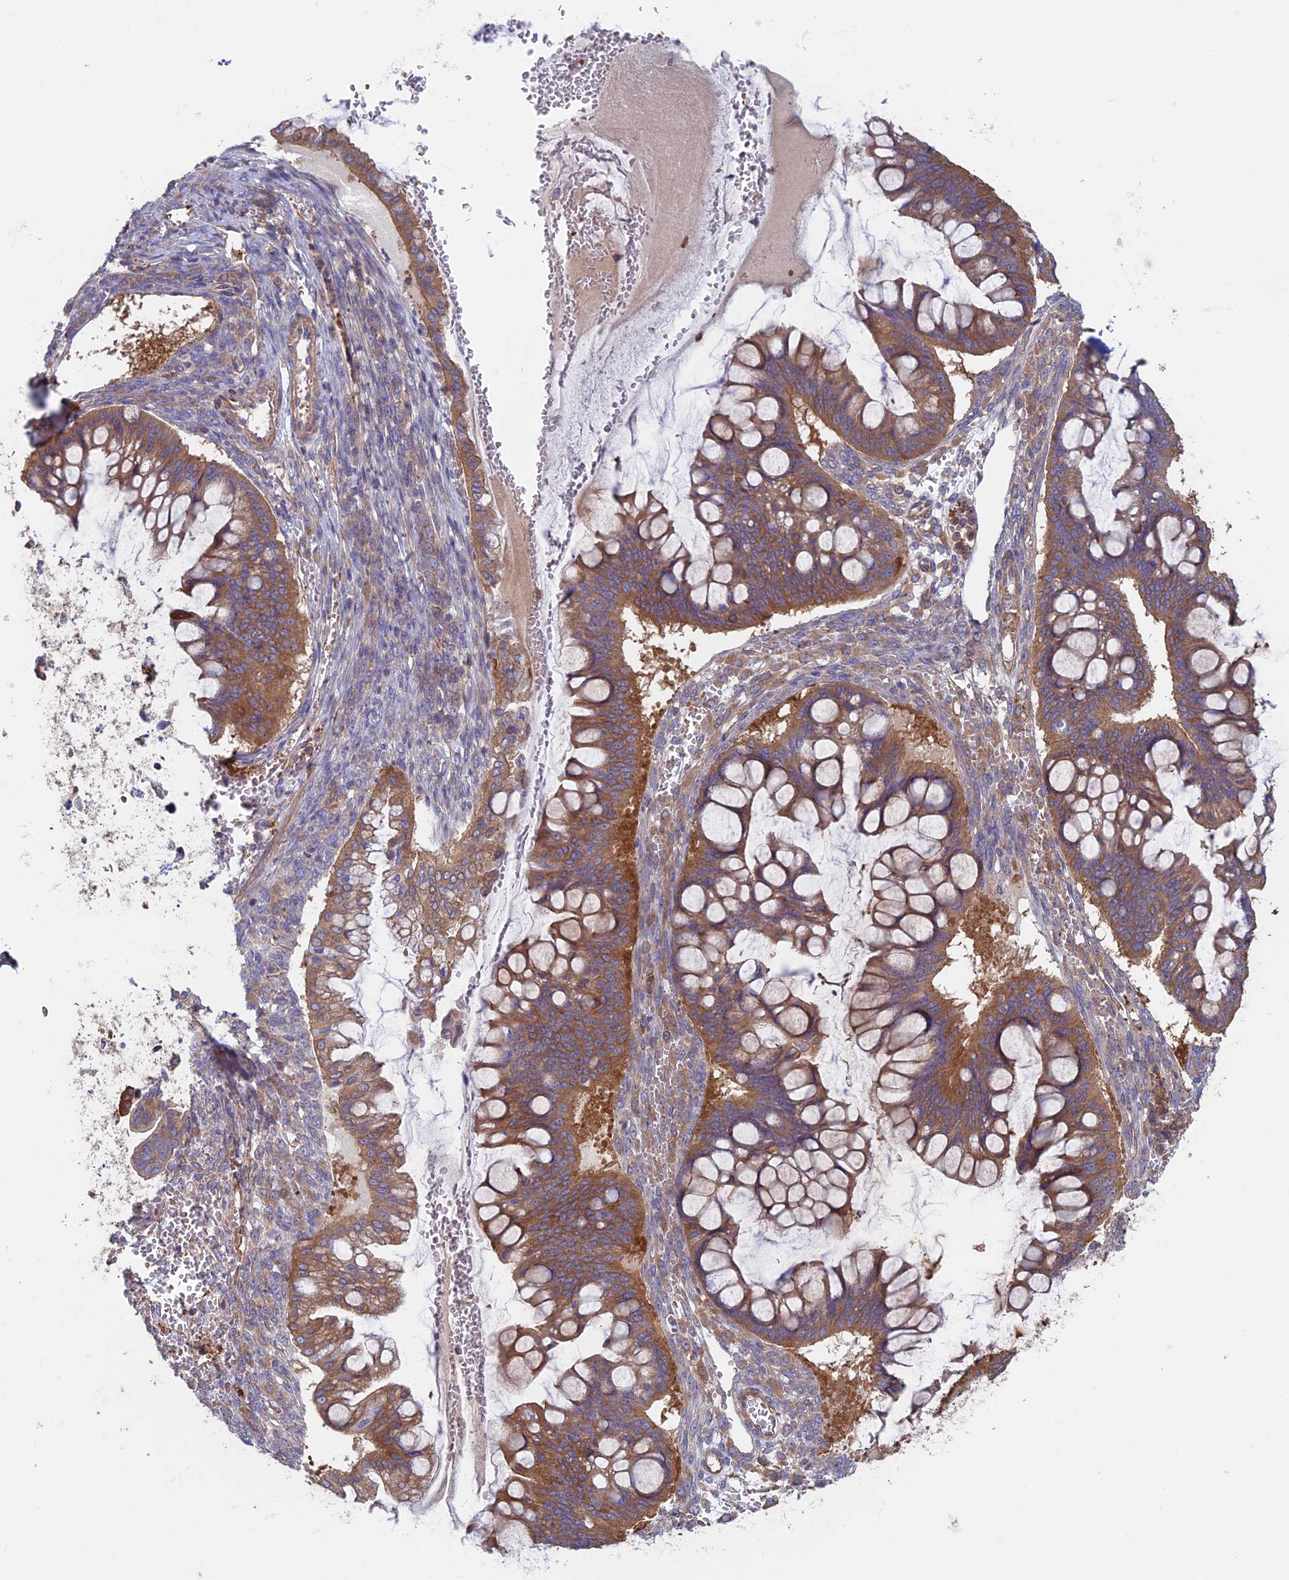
{"staining": {"intensity": "moderate", "quantity": ">75%", "location": "cytoplasmic/membranous"}, "tissue": "ovarian cancer", "cell_type": "Tumor cells", "image_type": "cancer", "snomed": [{"axis": "morphology", "description": "Cystadenocarcinoma, mucinous, NOS"}, {"axis": "topography", "description": "Ovary"}], "caption": "Moderate cytoplasmic/membranous positivity is seen in approximately >75% of tumor cells in ovarian cancer.", "gene": "DNM1L", "patient": {"sex": "female", "age": 73}}